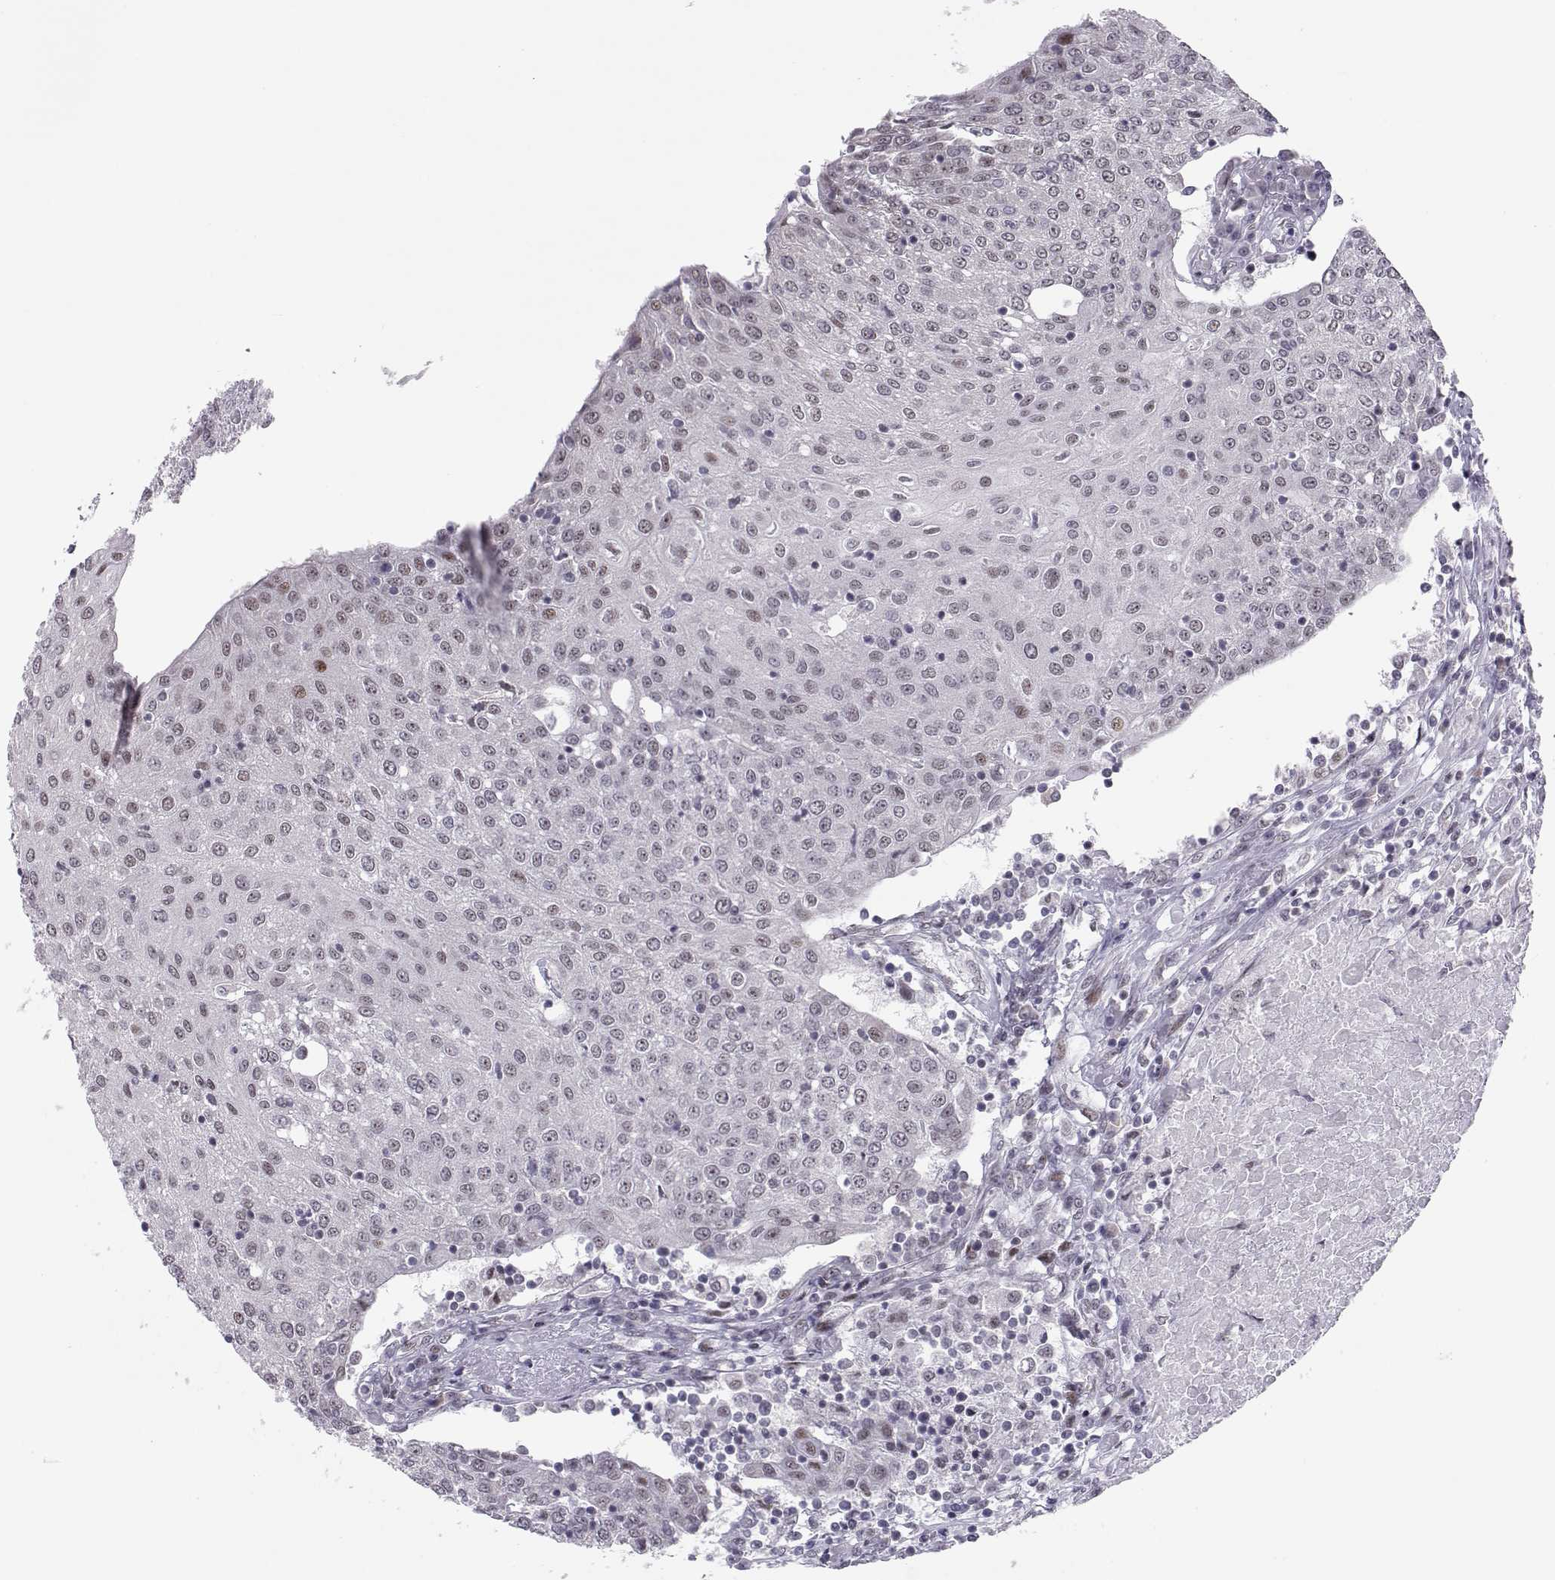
{"staining": {"intensity": "weak", "quantity": "<25%", "location": "nuclear"}, "tissue": "urothelial cancer", "cell_type": "Tumor cells", "image_type": "cancer", "snomed": [{"axis": "morphology", "description": "Urothelial carcinoma, High grade"}, {"axis": "topography", "description": "Urinary bladder"}], "caption": "DAB (3,3'-diaminobenzidine) immunohistochemical staining of human high-grade urothelial carcinoma displays no significant expression in tumor cells.", "gene": "SIX6", "patient": {"sex": "female", "age": 85}}